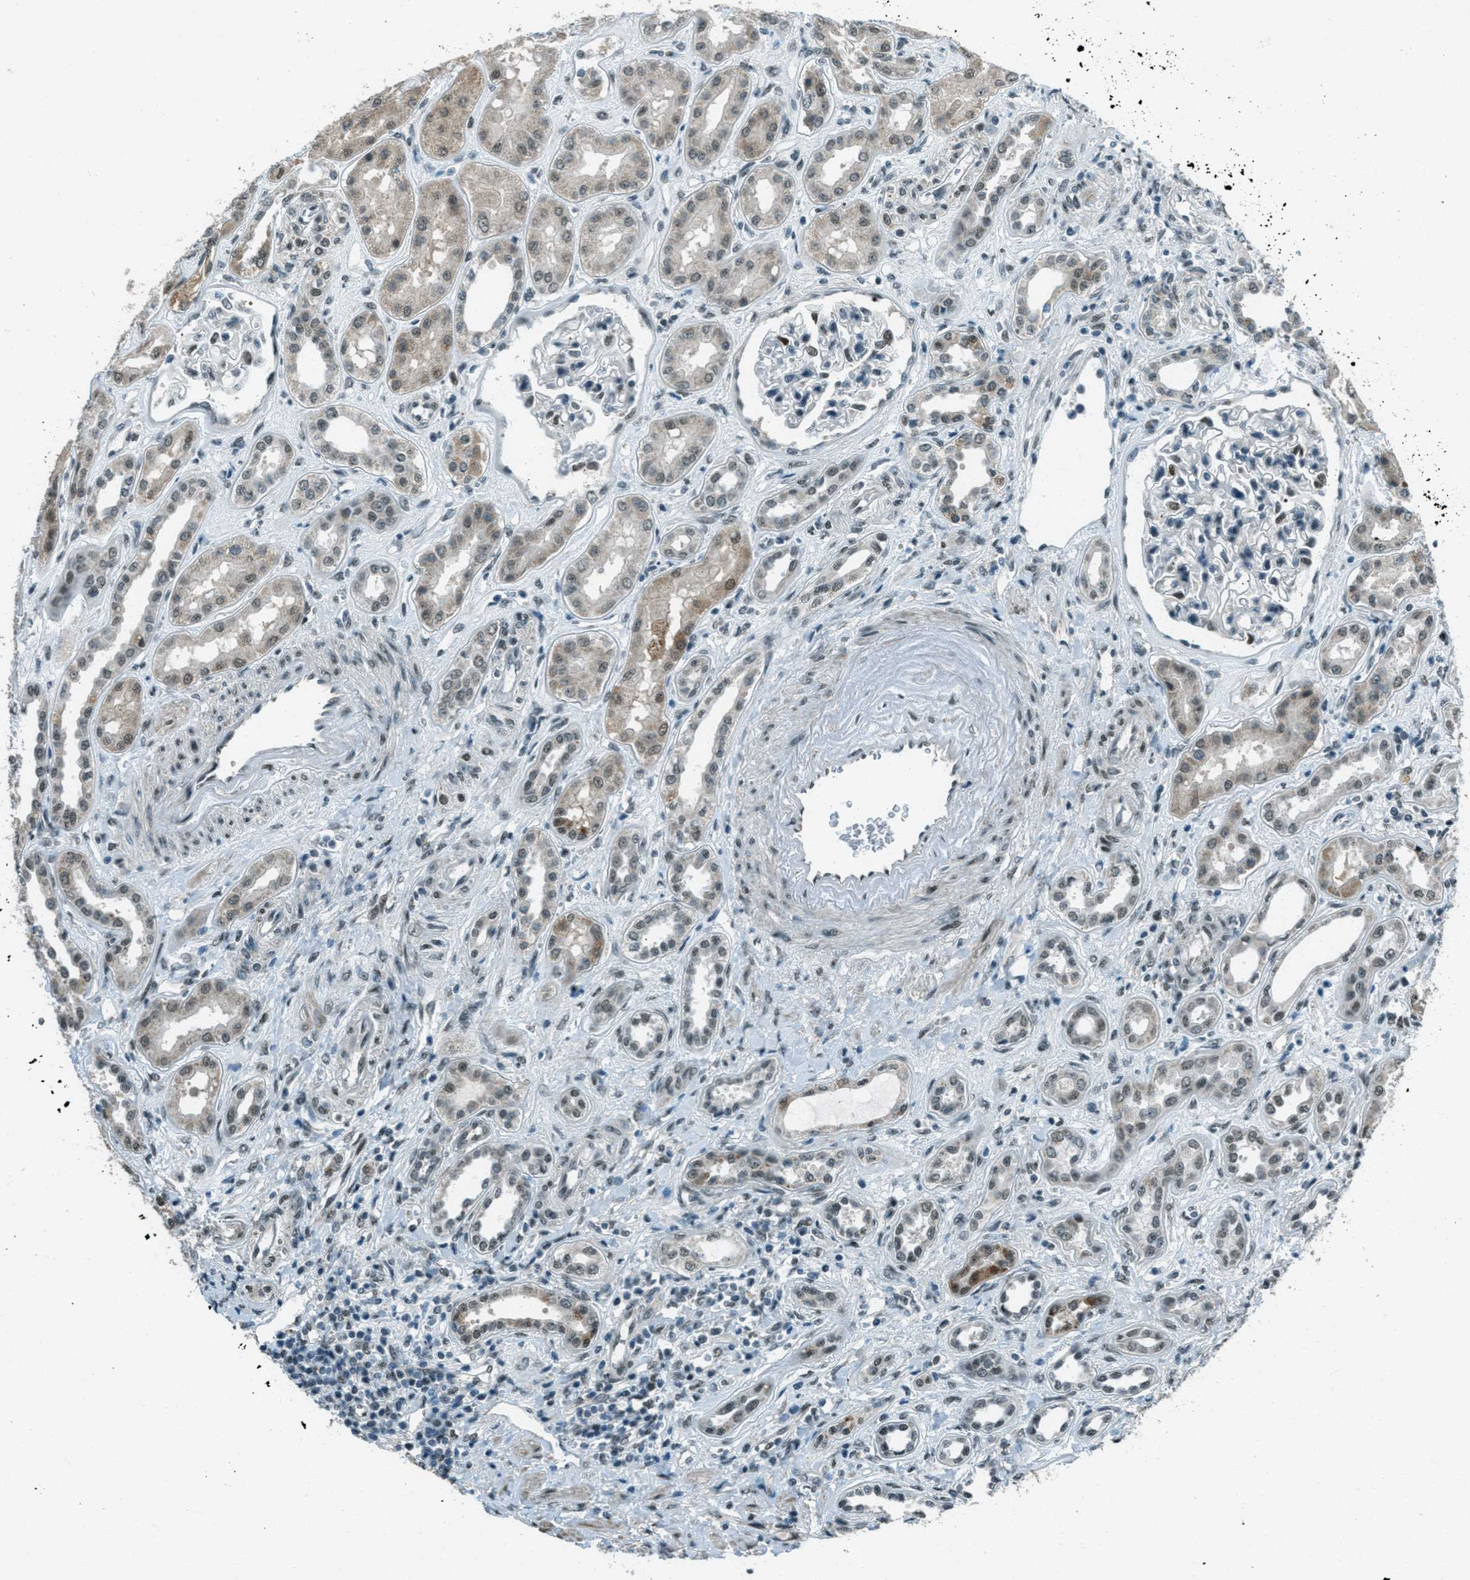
{"staining": {"intensity": "moderate", "quantity": "<25%", "location": "nuclear"}, "tissue": "kidney", "cell_type": "Cells in glomeruli", "image_type": "normal", "snomed": [{"axis": "morphology", "description": "Normal tissue, NOS"}, {"axis": "topography", "description": "Kidney"}], "caption": "Moderate nuclear protein positivity is present in approximately <25% of cells in glomeruli in kidney. (DAB IHC, brown staining for protein, blue staining for nuclei).", "gene": "TARDBP", "patient": {"sex": "male", "age": 59}}